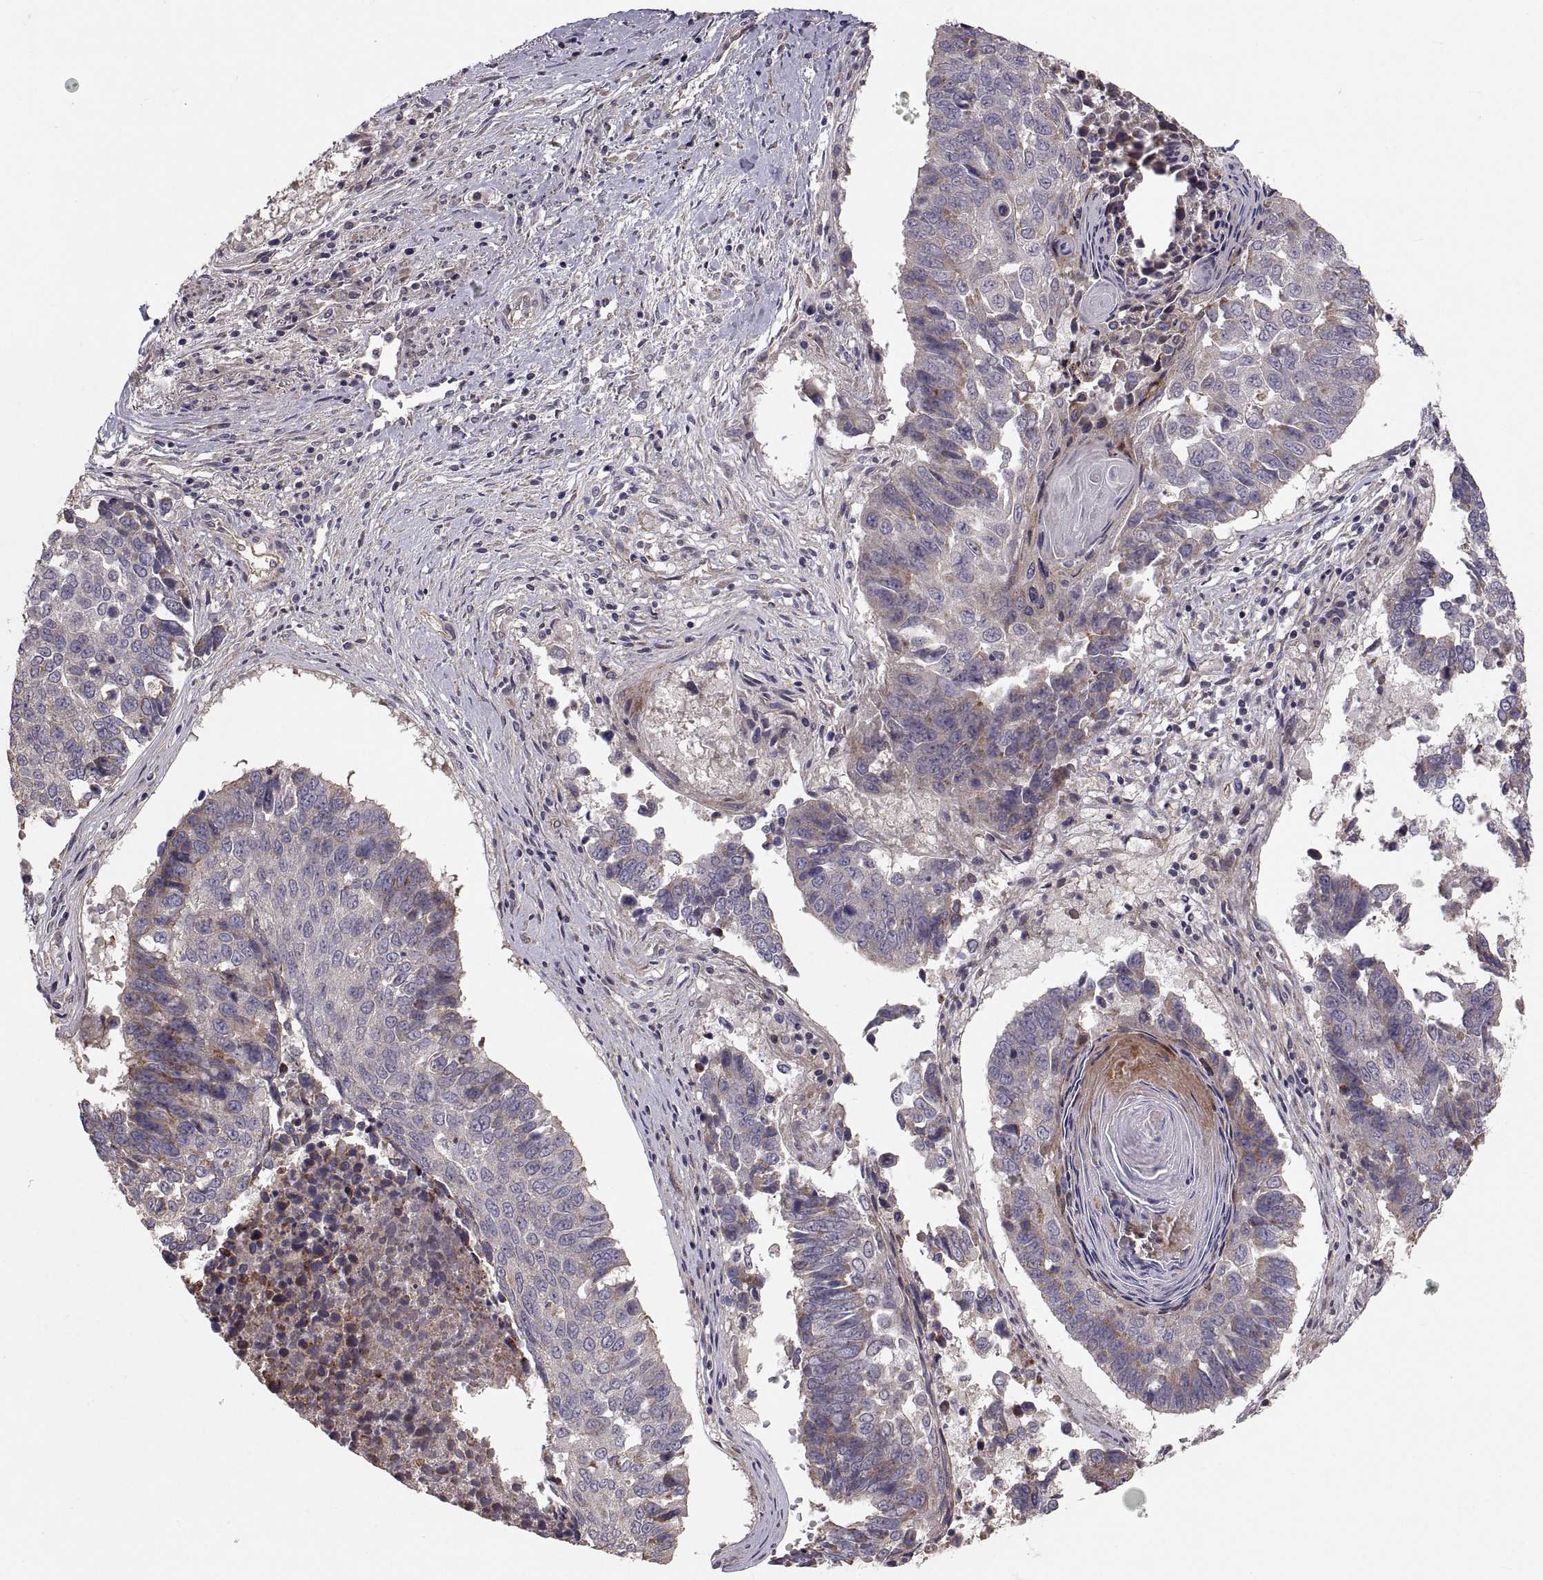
{"staining": {"intensity": "weak", "quantity": "25%-75%", "location": "cytoplasmic/membranous"}, "tissue": "lung cancer", "cell_type": "Tumor cells", "image_type": "cancer", "snomed": [{"axis": "morphology", "description": "Squamous cell carcinoma, NOS"}, {"axis": "topography", "description": "Lung"}], "caption": "Approximately 25%-75% of tumor cells in human lung squamous cell carcinoma exhibit weak cytoplasmic/membranous protein expression as visualized by brown immunohistochemical staining.", "gene": "PMM2", "patient": {"sex": "male", "age": 73}}